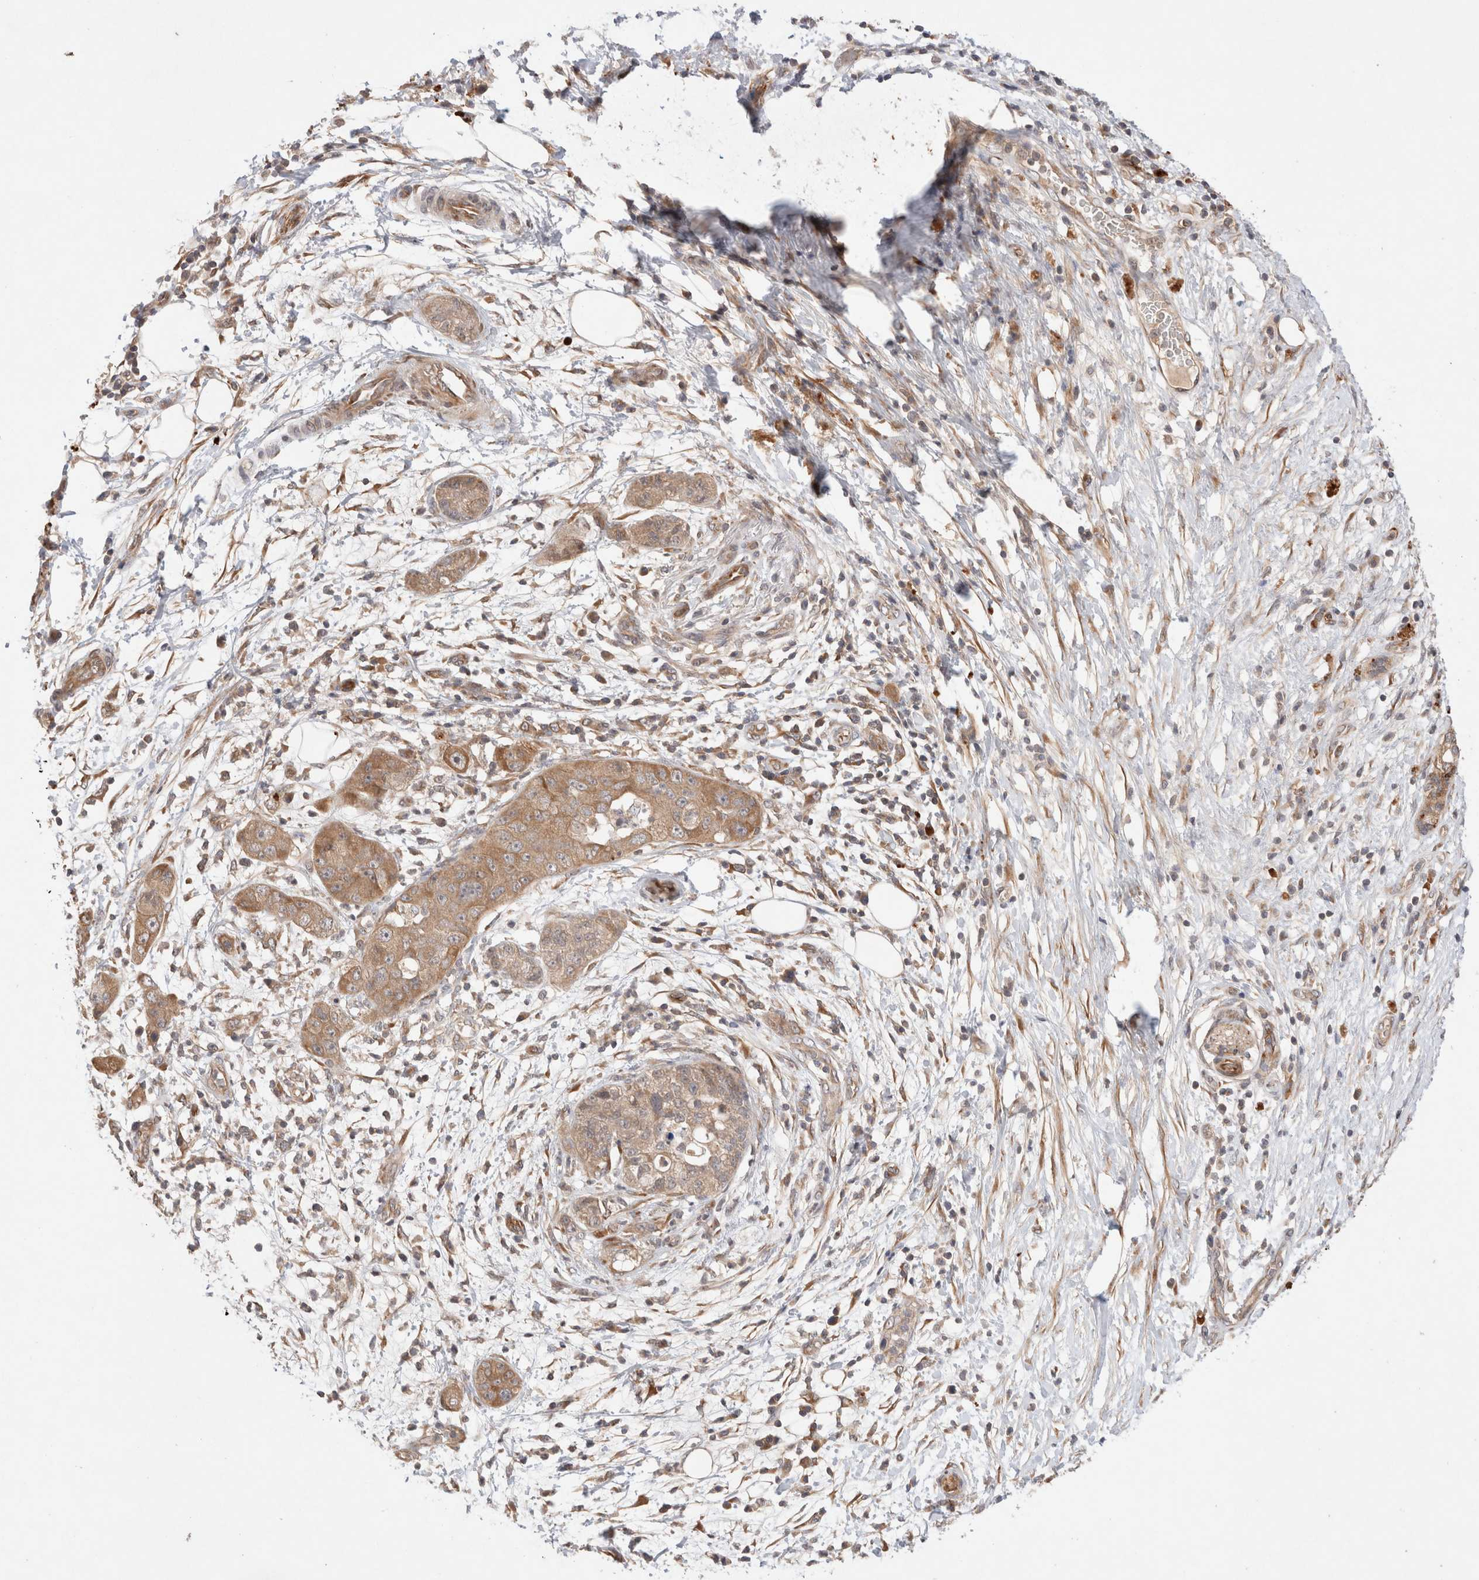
{"staining": {"intensity": "moderate", "quantity": ">75%", "location": "cytoplasmic/membranous"}, "tissue": "pancreatic cancer", "cell_type": "Tumor cells", "image_type": "cancer", "snomed": [{"axis": "morphology", "description": "Adenocarcinoma, NOS"}, {"axis": "topography", "description": "Pancreas"}], "caption": "Pancreatic cancer stained with a protein marker shows moderate staining in tumor cells.", "gene": "KLHL20", "patient": {"sex": "female", "age": 78}}